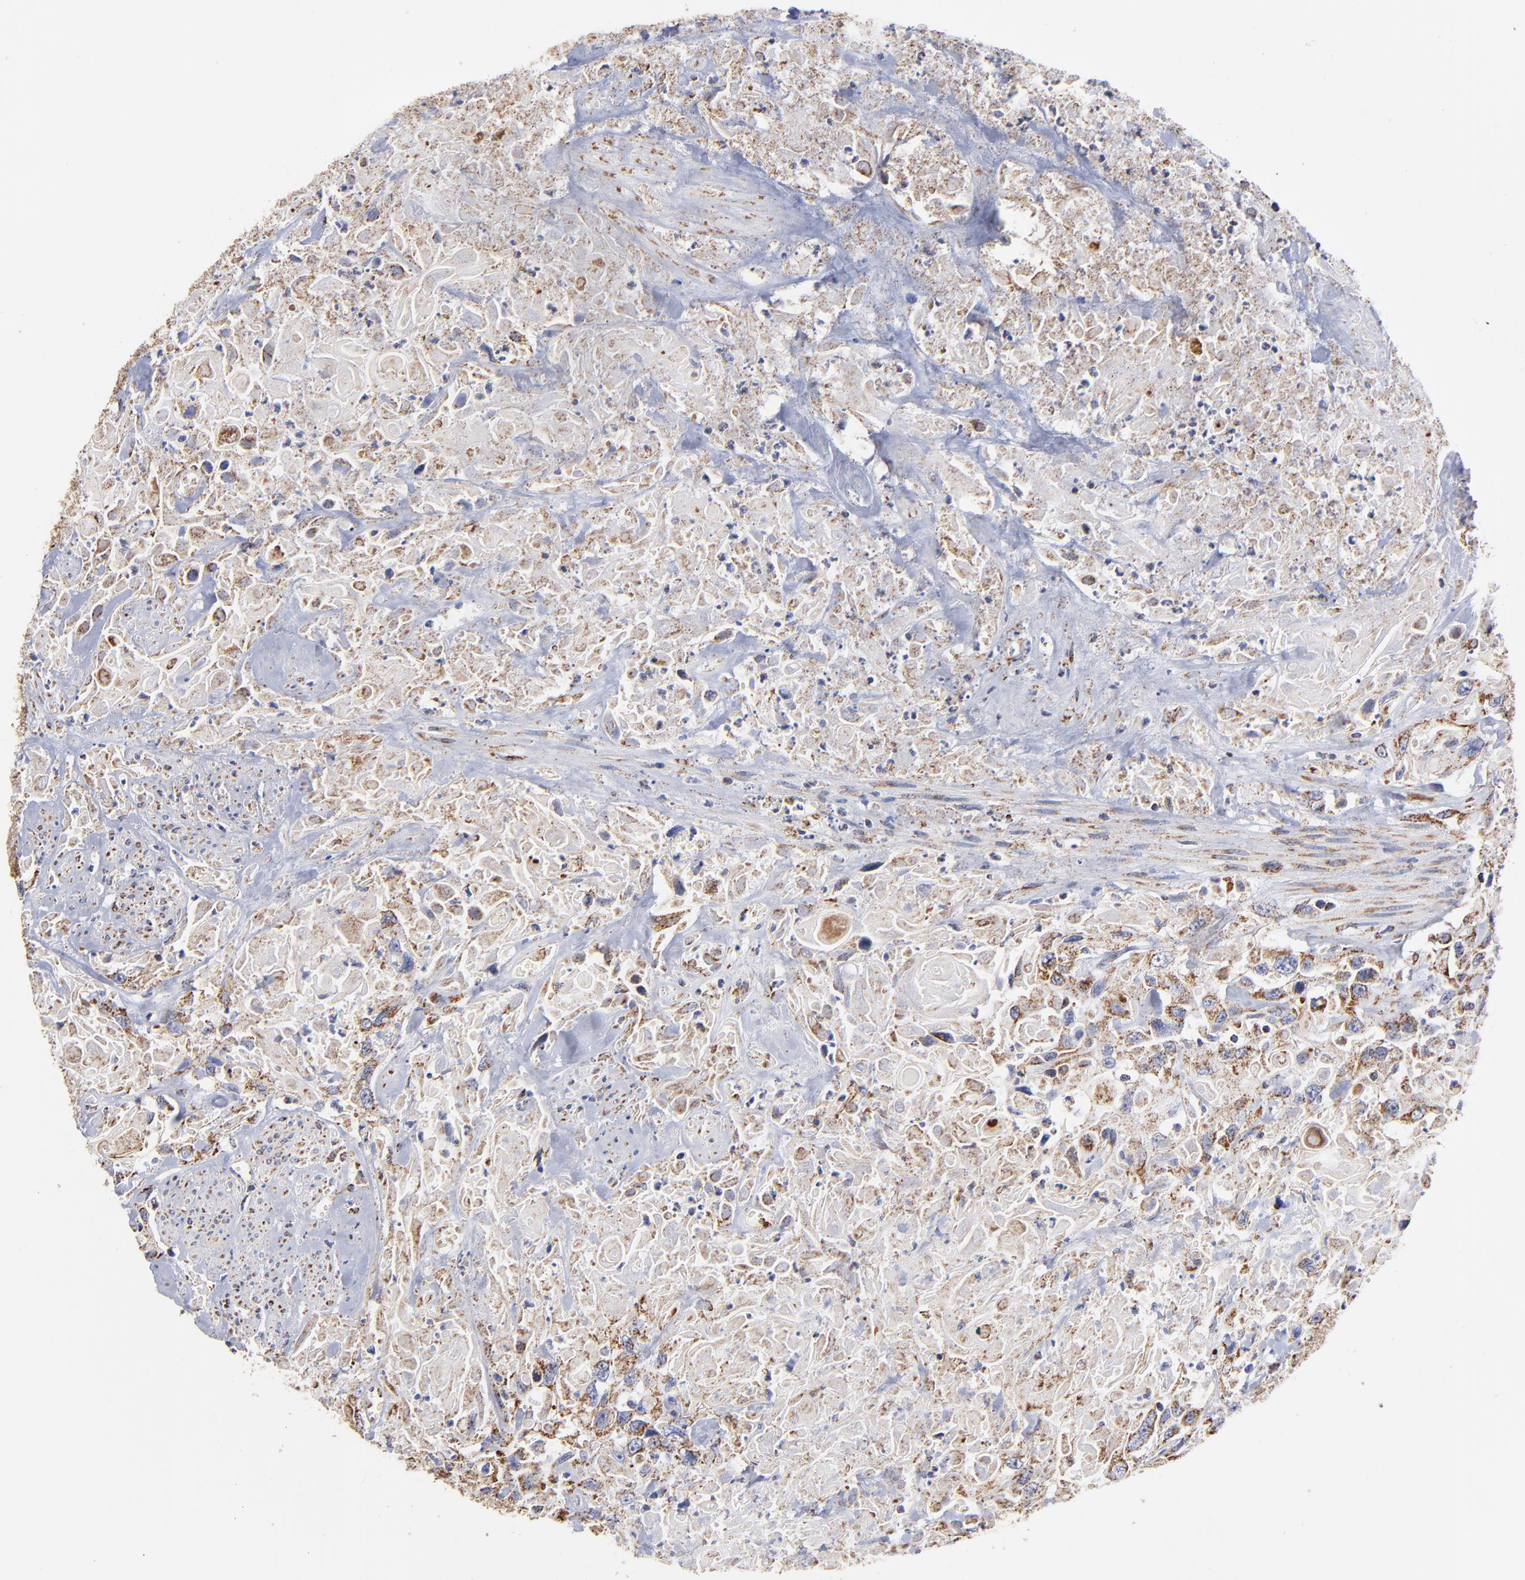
{"staining": {"intensity": "strong", "quantity": ">75%", "location": "cytoplasmic/membranous"}, "tissue": "urothelial cancer", "cell_type": "Tumor cells", "image_type": "cancer", "snomed": [{"axis": "morphology", "description": "Urothelial carcinoma, High grade"}, {"axis": "topography", "description": "Urinary bladder"}], "caption": "This photomicrograph shows immunohistochemistry (IHC) staining of high-grade urothelial carcinoma, with high strong cytoplasmic/membranous positivity in approximately >75% of tumor cells.", "gene": "PHB1", "patient": {"sex": "female", "age": 84}}